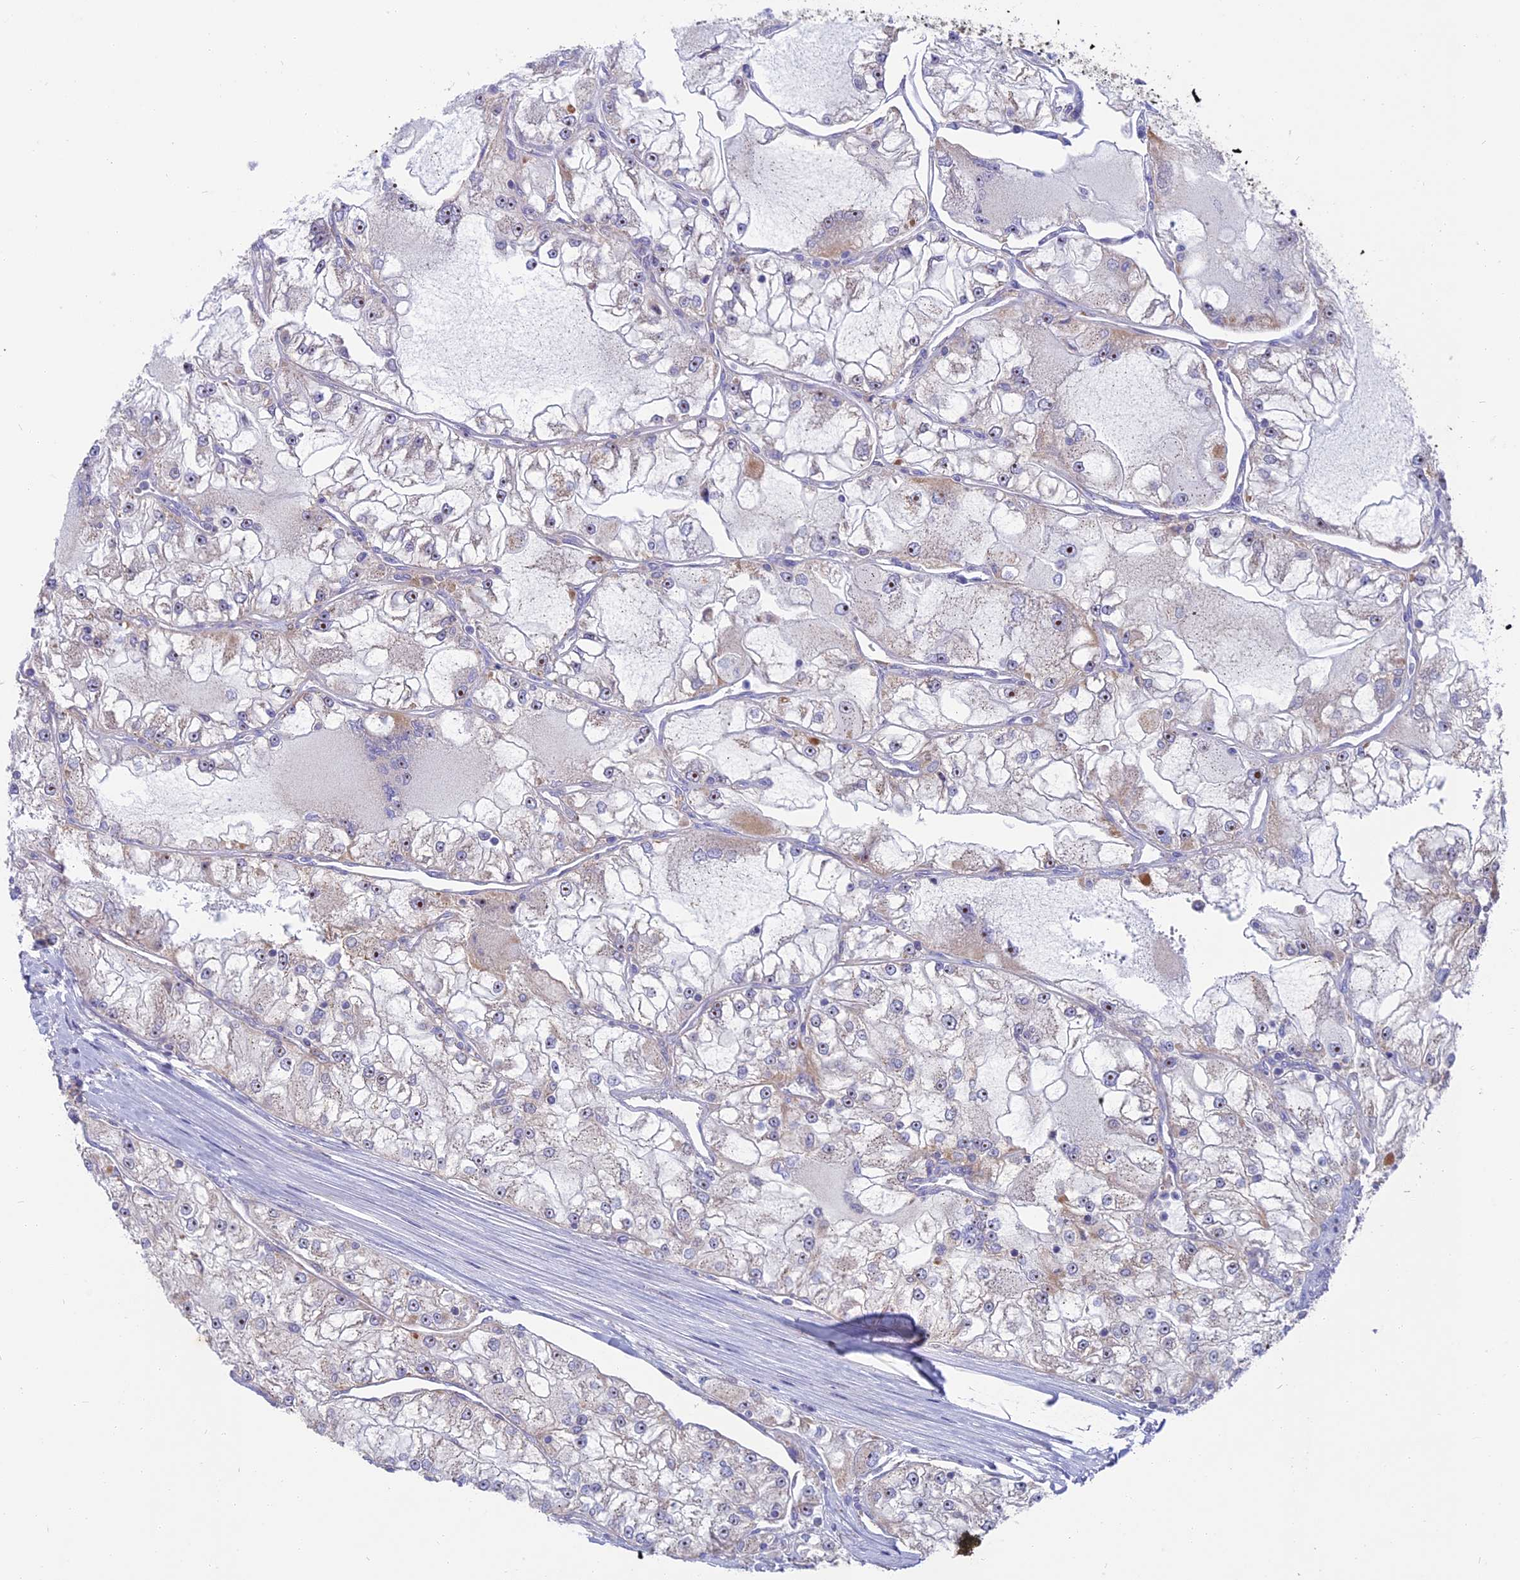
{"staining": {"intensity": "negative", "quantity": "none", "location": "none"}, "tissue": "renal cancer", "cell_type": "Tumor cells", "image_type": "cancer", "snomed": [{"axis": "morphology", "description": "Adenocarcinoma, NOS"}, {"axis": "topography", "description": "Kidney"}], "caption": "Micrograph shows no protein expression in tumor cells of renal cancer tissue.", "gene": "DTWD1", "patient": {"sex": "female", "age": 72}}